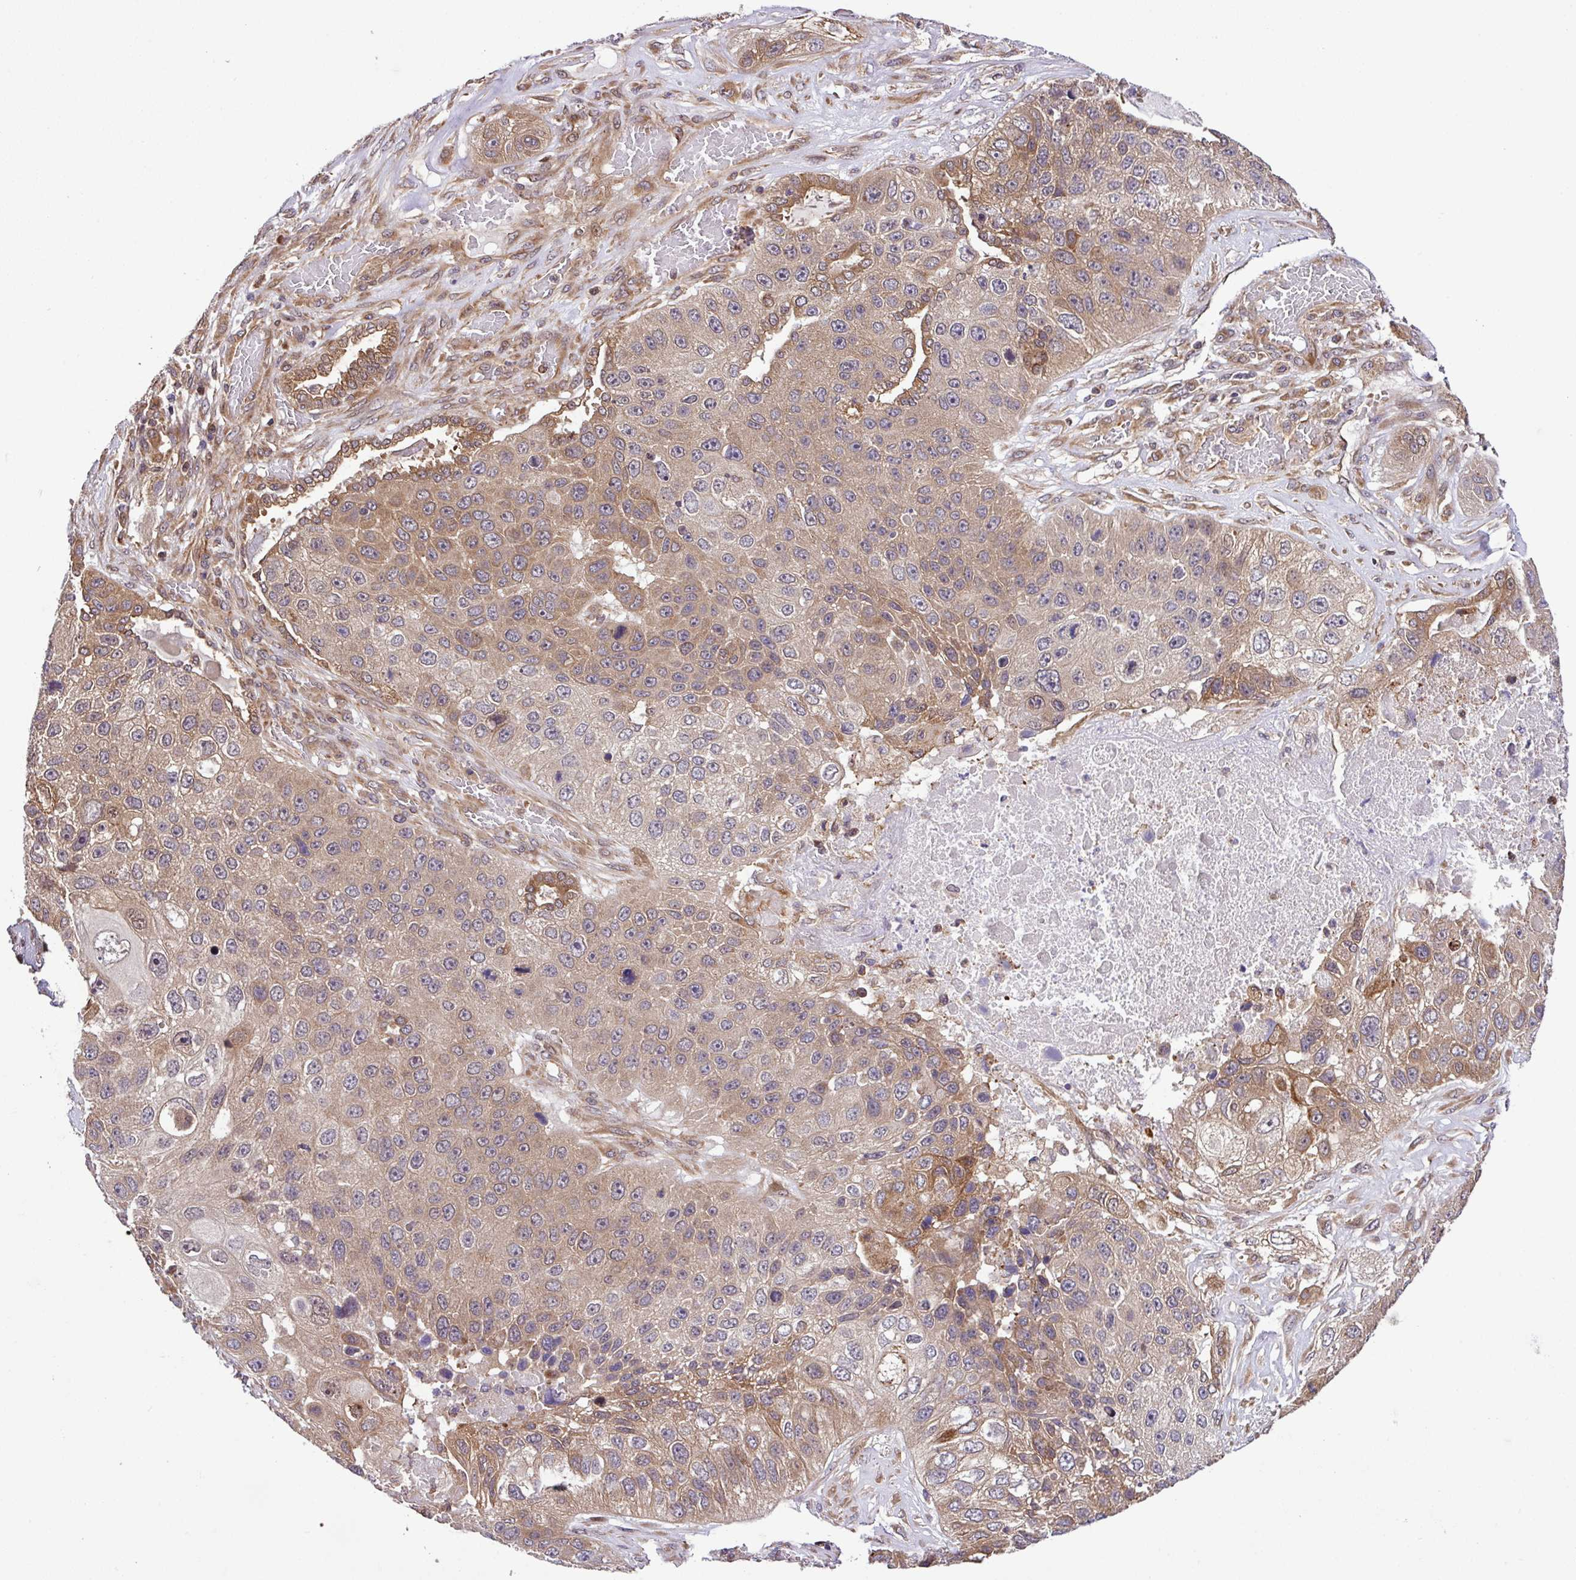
{"staining": {"intensity": "moderate", "quantity": ">75%", "location": "cytoplasmic/membranous"}, "tissue": "lung cancer", "cell_type": "Tumor cells", "image_type": "cancer", "snomed": [{"axis": "morphology", "description": "Squamous cell carcinoma, NOS"}, {"axis": "topography", "description": "Lung"}], "caption": "This image exhibits IHC staining of lung cancer (squamous cell carcinoma), with medium moderate cytoplasmic/membranous positivity in approximately >75% of tumor cells.", "gene": "DLGAP4", "patient": {"sex": "male", "age": 61}}